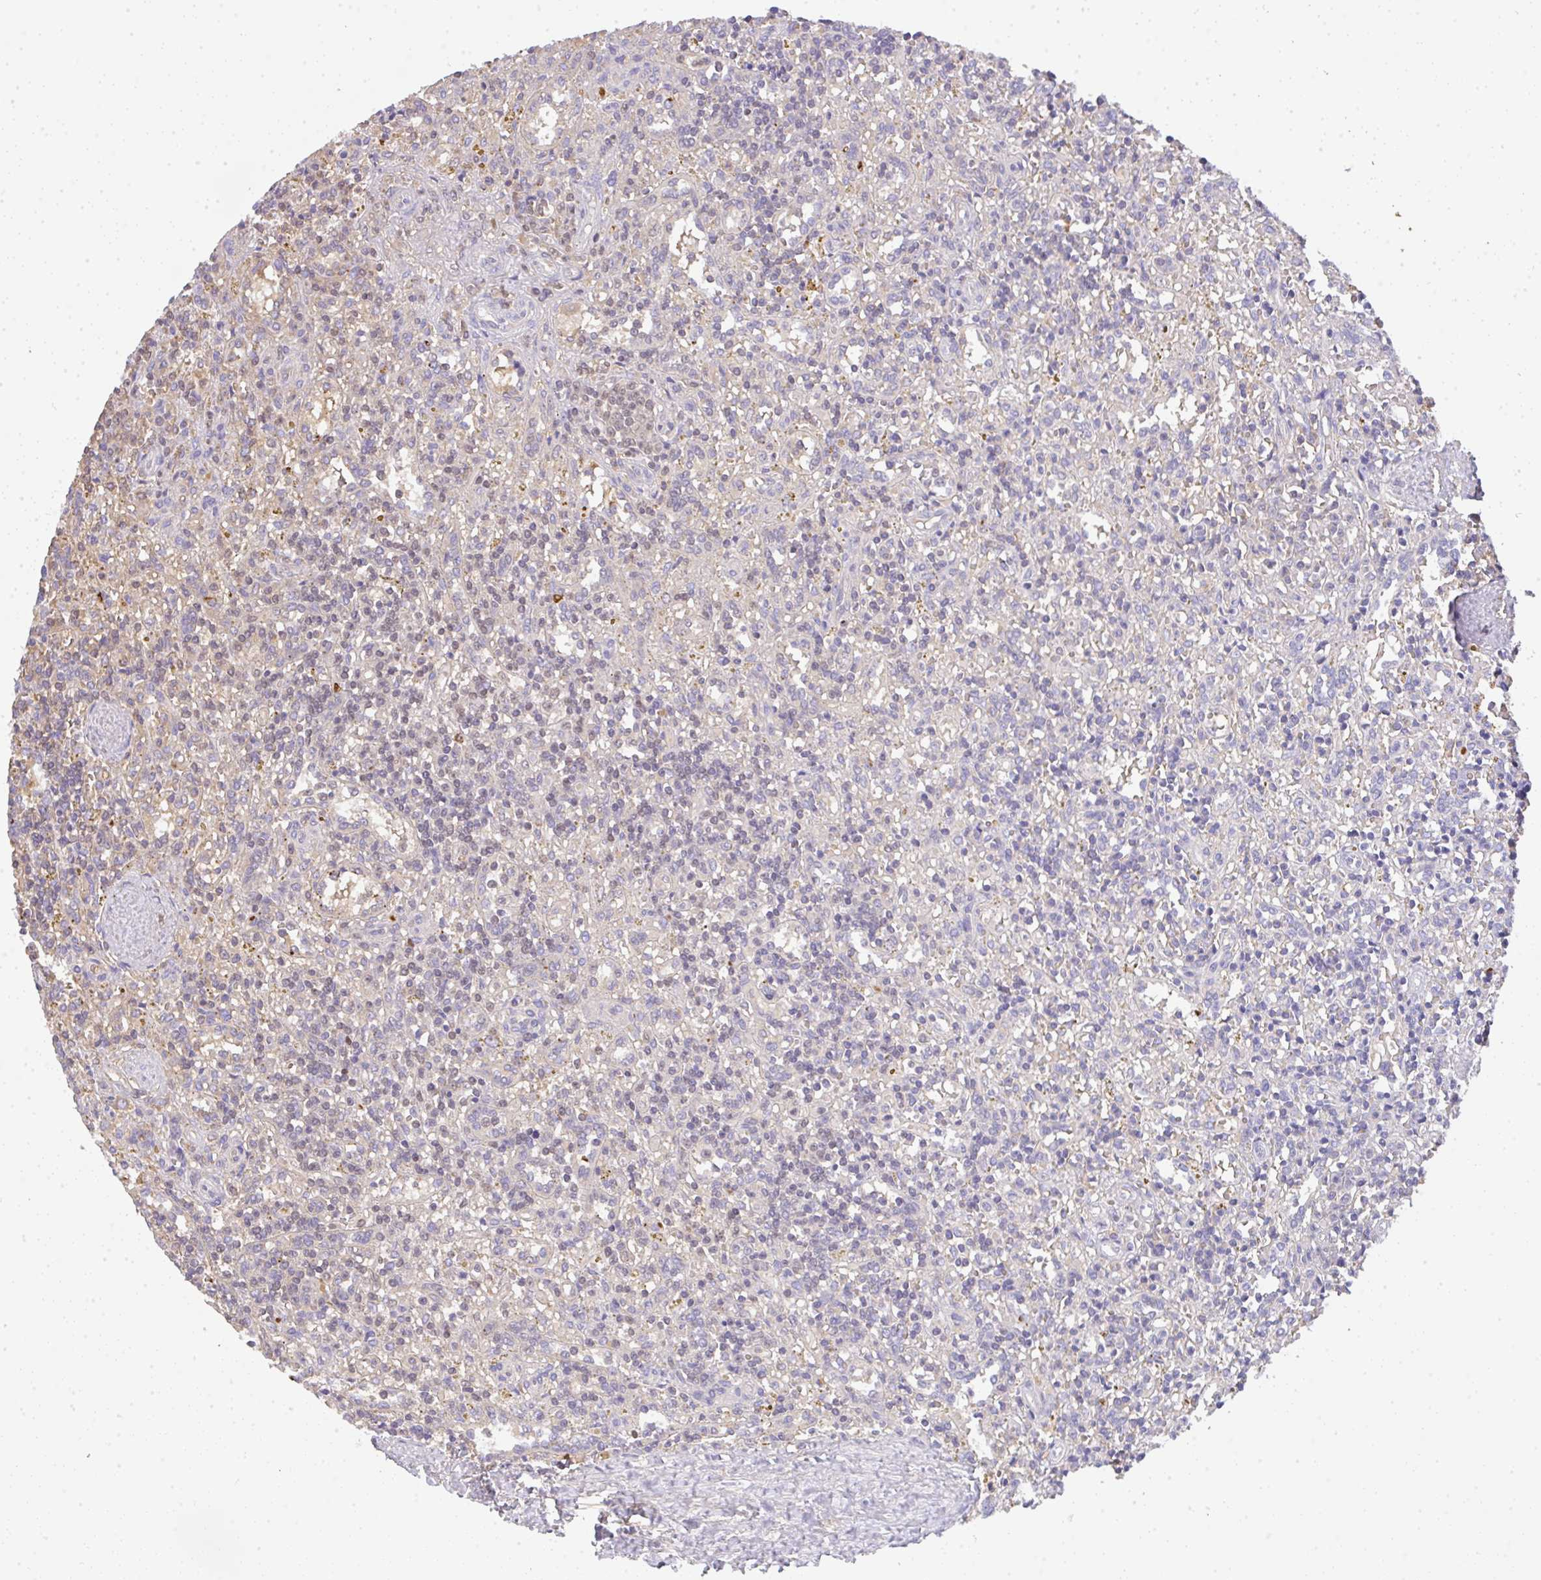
{"staining": {"intensity": "negative", "quantity": "none", "location": "none"}, "tissue": "lymphoma", "cell_type": "Tumor cells", "image_type": "cancer", "snomed": [{"axis": "morphology", "description": "Malignant lymphoma, non-Hodgkin's type, Low grade"}, {"axis": "topography", "description": "Spleen"}], "caption": "Histopathology image shows no significant protein expression in tumor cells of malignant lymphoma, non-Hodgkin's type (low-grade). The staining was performed using DAB to visualize the protein expression in brown, while the nuclei were stained in blue with hematoxylin (Magnification: 20x).", "gene": "SMYD5", "patient": {"sex": "male", "age": 67}}